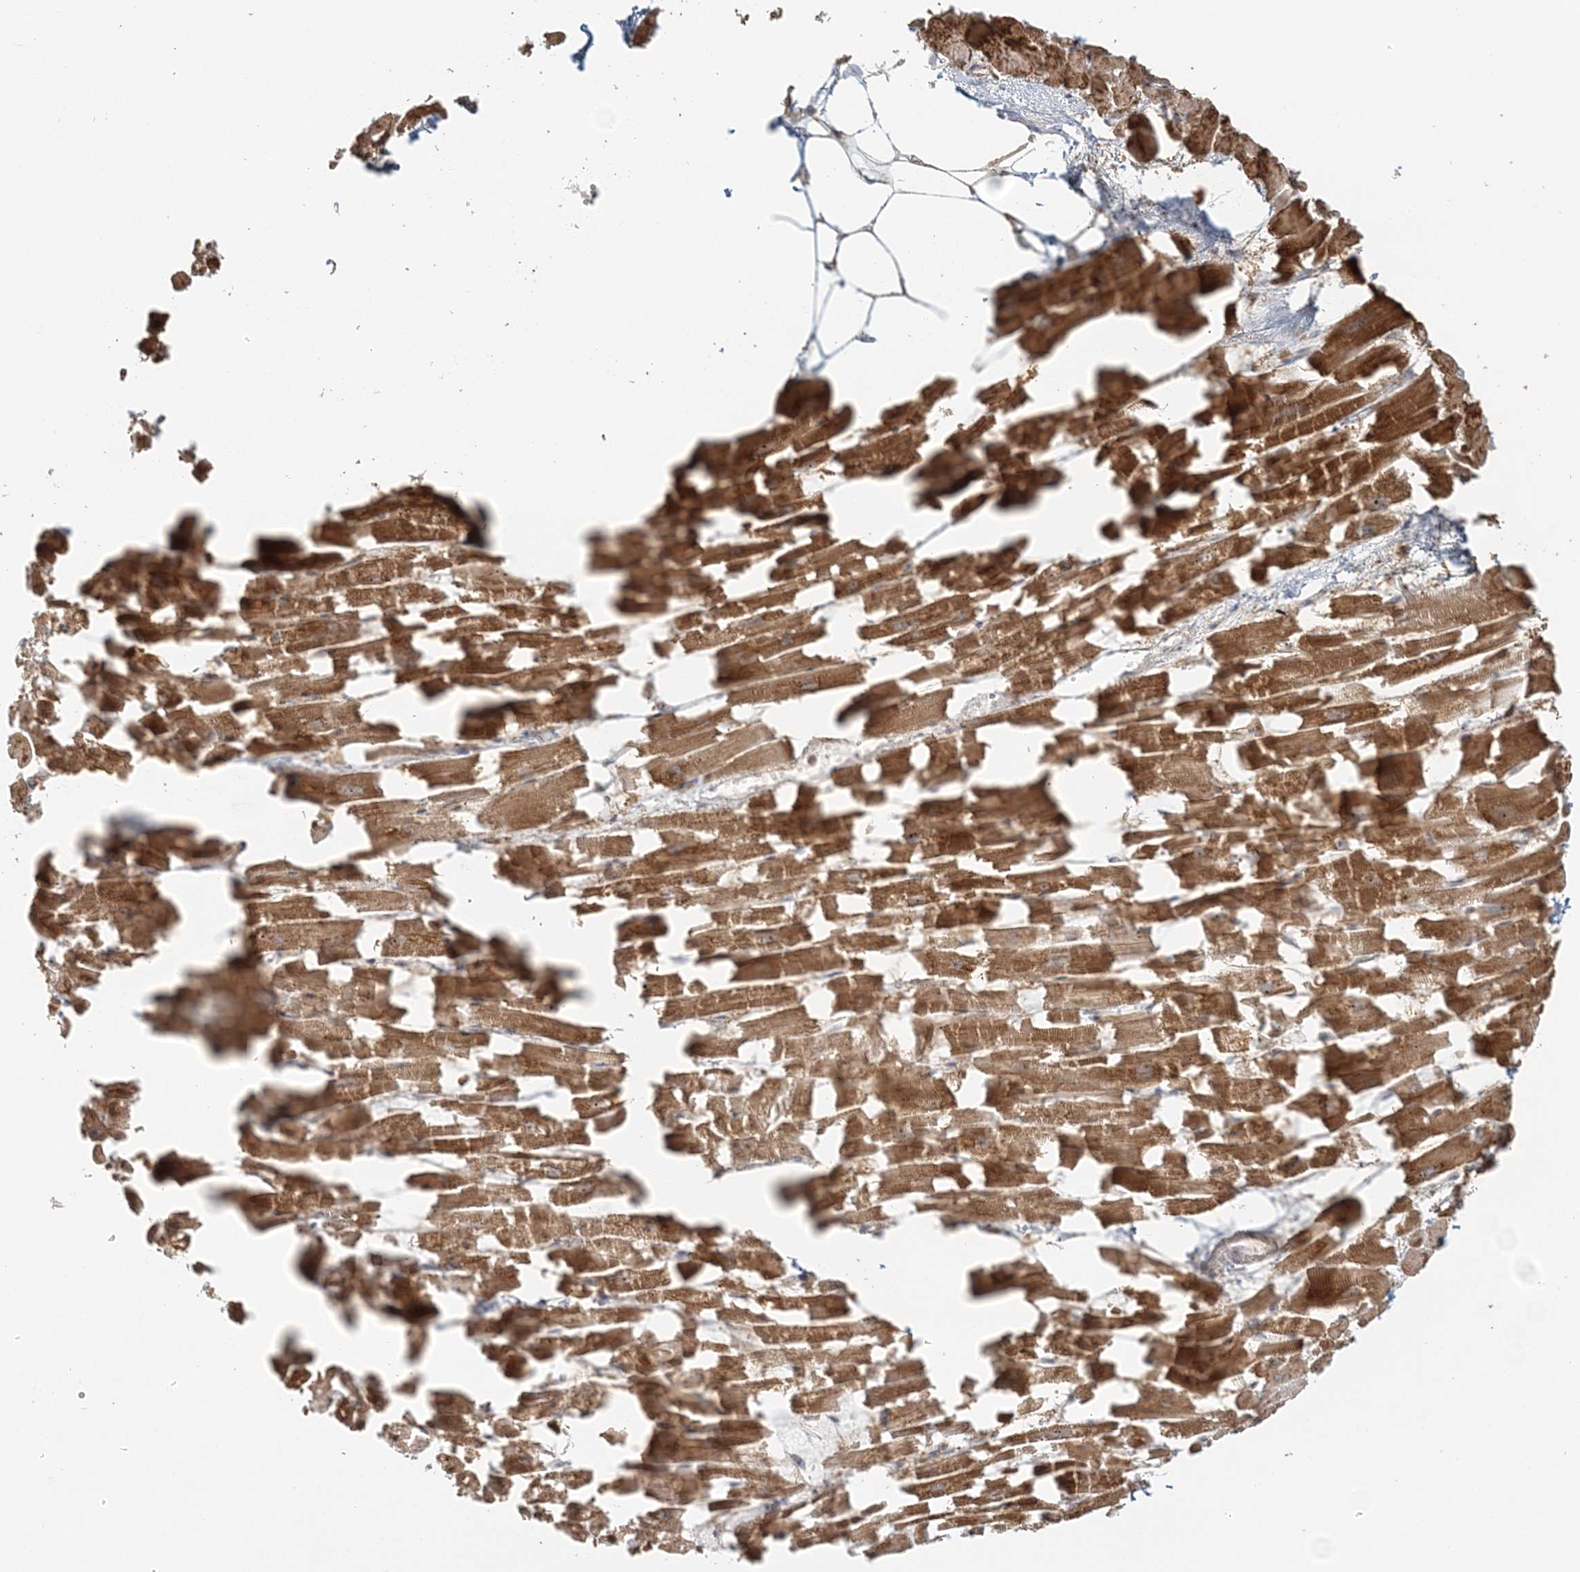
{"staining": {"intensity": "moderate", "quantity": ">75%", "location": "cytoplasmic/membranous,nuclear"}, "tissue": "heart muscle", "cell_type": "Cardiomyocytes", "image_type": "normal", "snomed": [{"axis": "morphology", "description": "Normal tissue, NOS"}, {"axis": "topography", "description": "Heart"}], "caption": "Cardiomyocytes show moderate cytoplasmic/membranous,nuclear positivity in about >75% of cells in unremarkable heart muscle.", "gene": "UBE2F", "patient": {"sex": "female", "age": 64}}